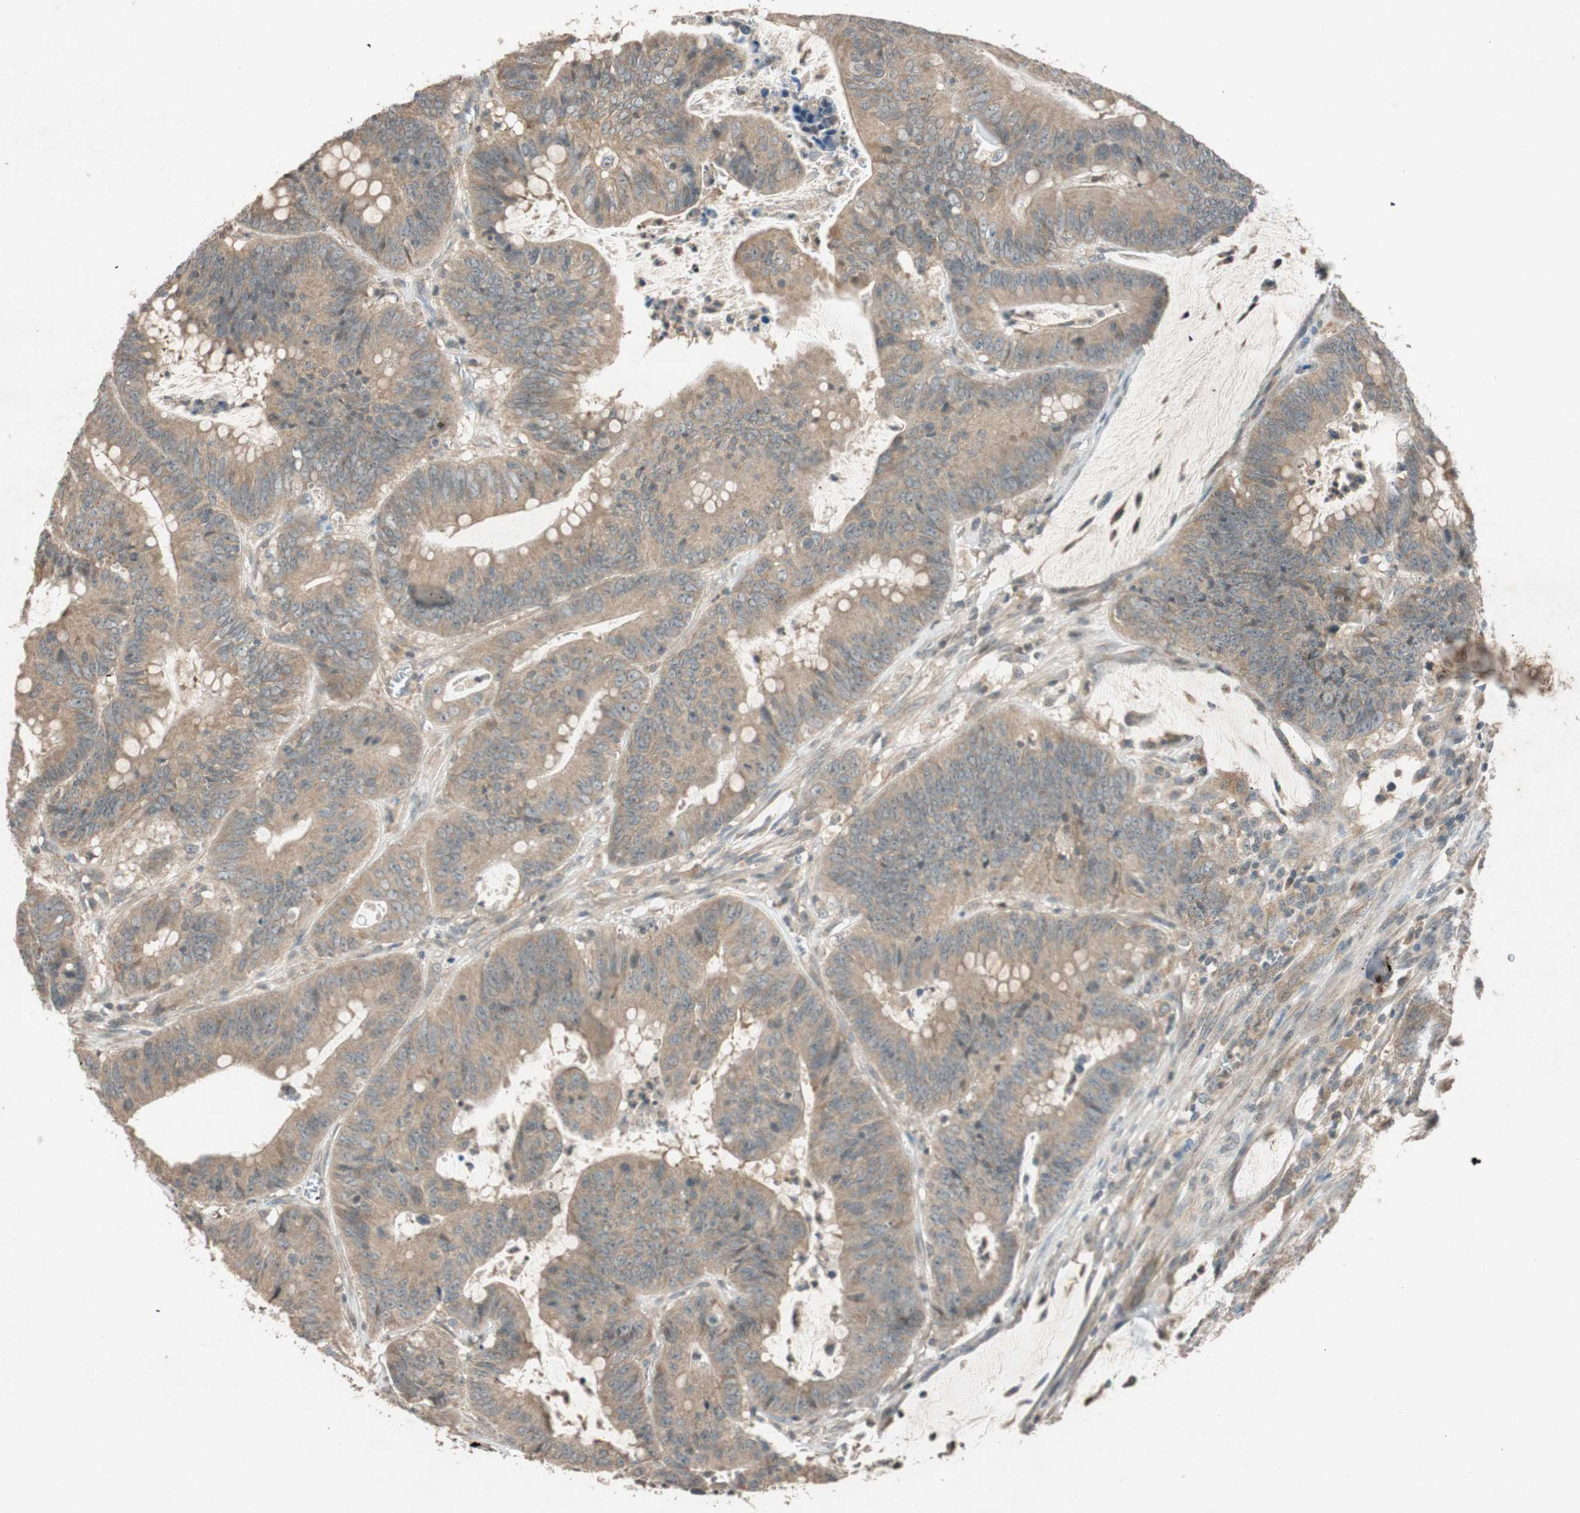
{"staining": {"intensity": "moderate", "quantity": ">75%", "location": "cytoplasmic/membranous"}, "tissue": "colorectal cancer", "cell_type": "Tumor cells", "image_type": "cancer", "snomed": [{"axis": "morphology", "description": "Adenocarcinoma, NOS"}, {"axis": "topography", "description": "Colon"}], "caption": "Immunohistochemical staining of human colorectal adenocarcinoma exhibits medium levels of moderate cytoplasmic/membranous positivity in approximately >75% of tumor cells.", "gene": "GLB1", "patient": {"sex": "male", "age": 45}}